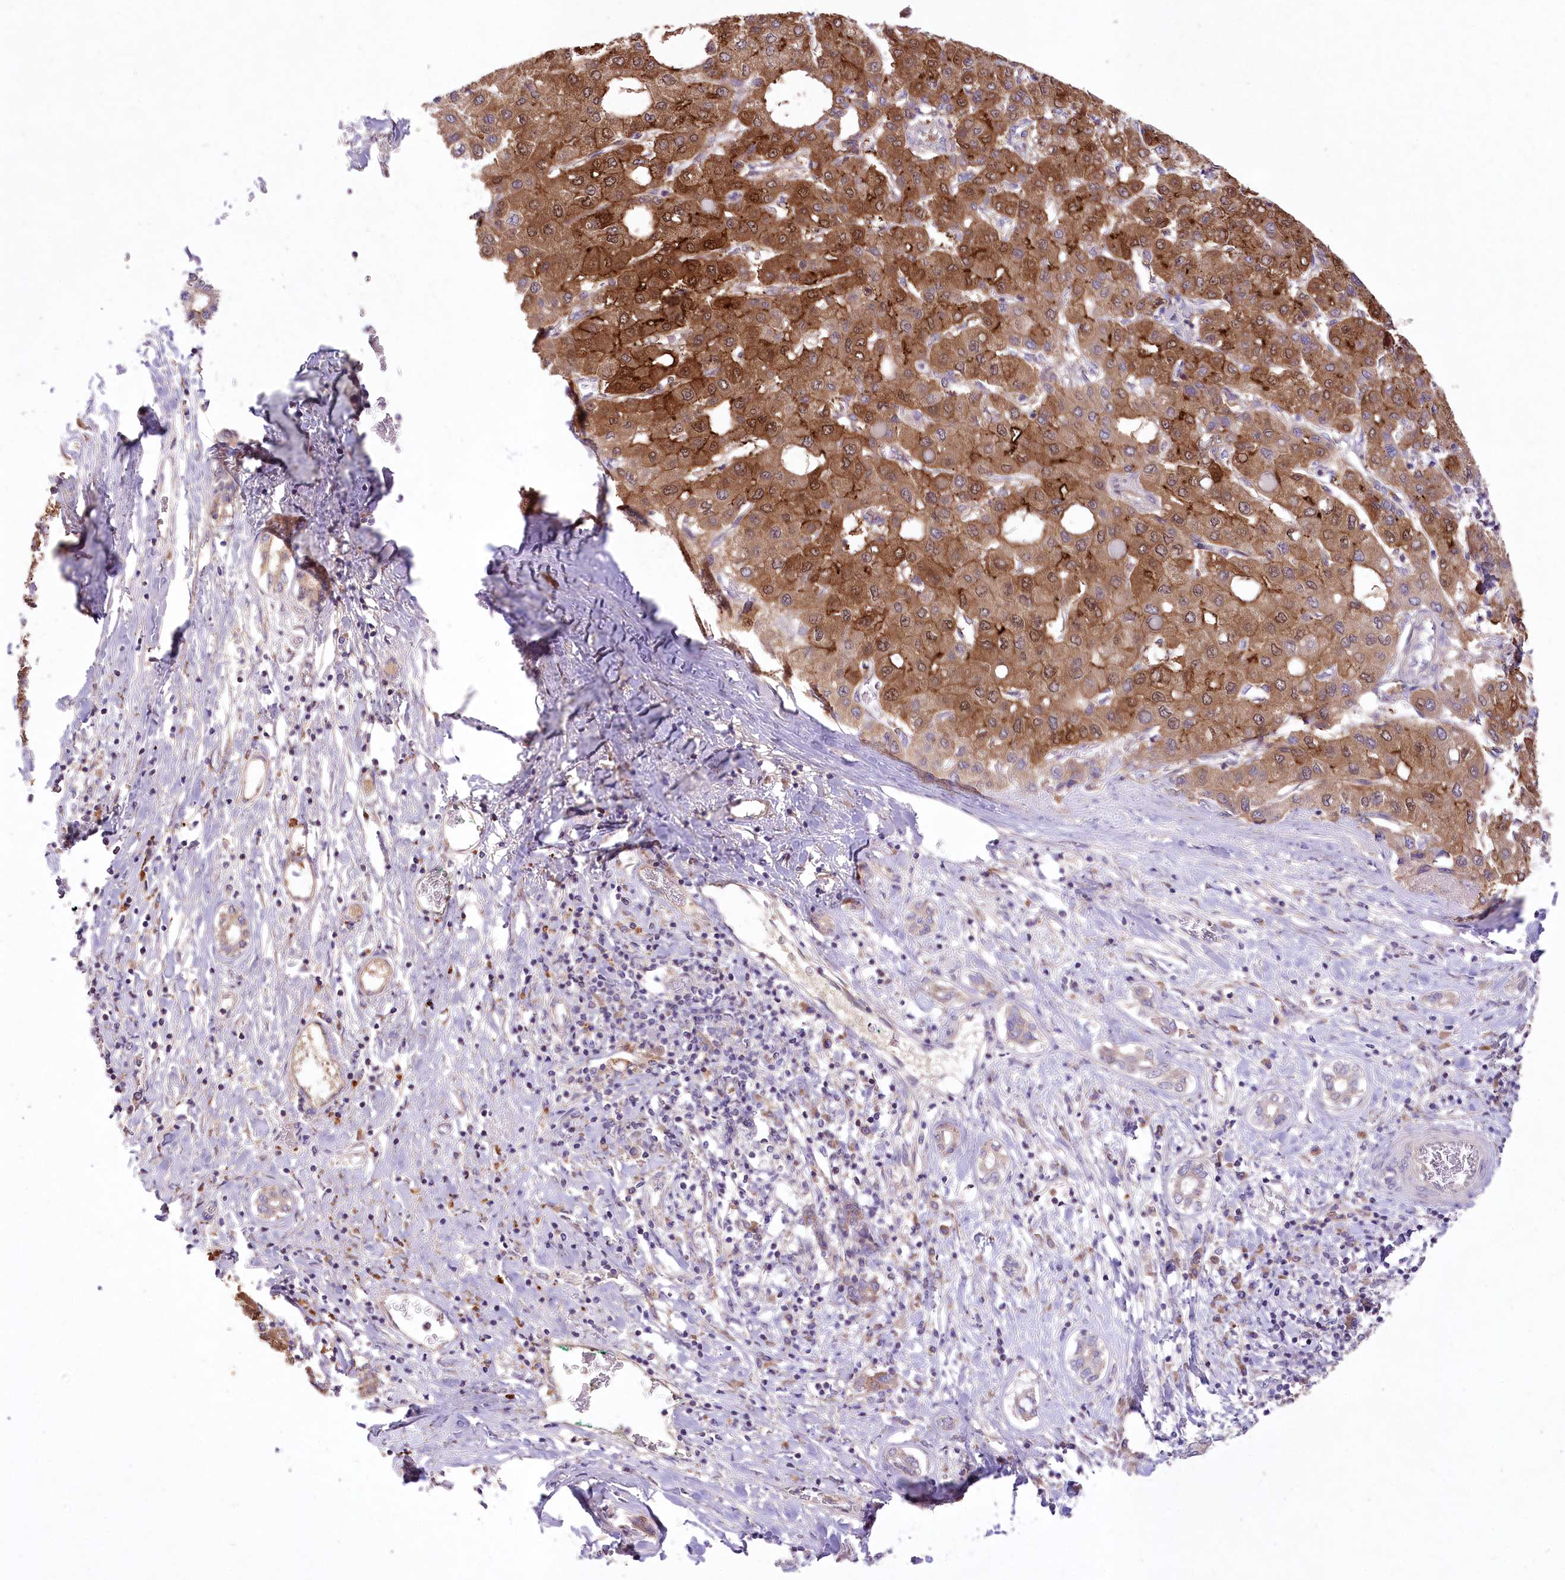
{"staining": {"intensity": "strong", "quantity": ">75%", "location": "cytoplasmic/membranous"}, "tissue": "liver cancer", "cell_type": "Tumor cells", "image_type": "cancer", "snomed": [{"axis": "morphology", "description": "Carcinoma, Hepatocellular, NOS"}, {"axis": "topography", "description": "Liver"}], "caption": "Immunohistochemistry (IHC) photomicrograph of neoplastic tissue: hepatocellular carcinoma (liver) stained using IHC shows high levels of strong protein expression localized specifically in the cytoplasmic/membranous of tumor cells, appearing as a cytoplasmic/membranous brown color.", "gene": "PBLD", "patient": {"sex": "male", "age": 65}}